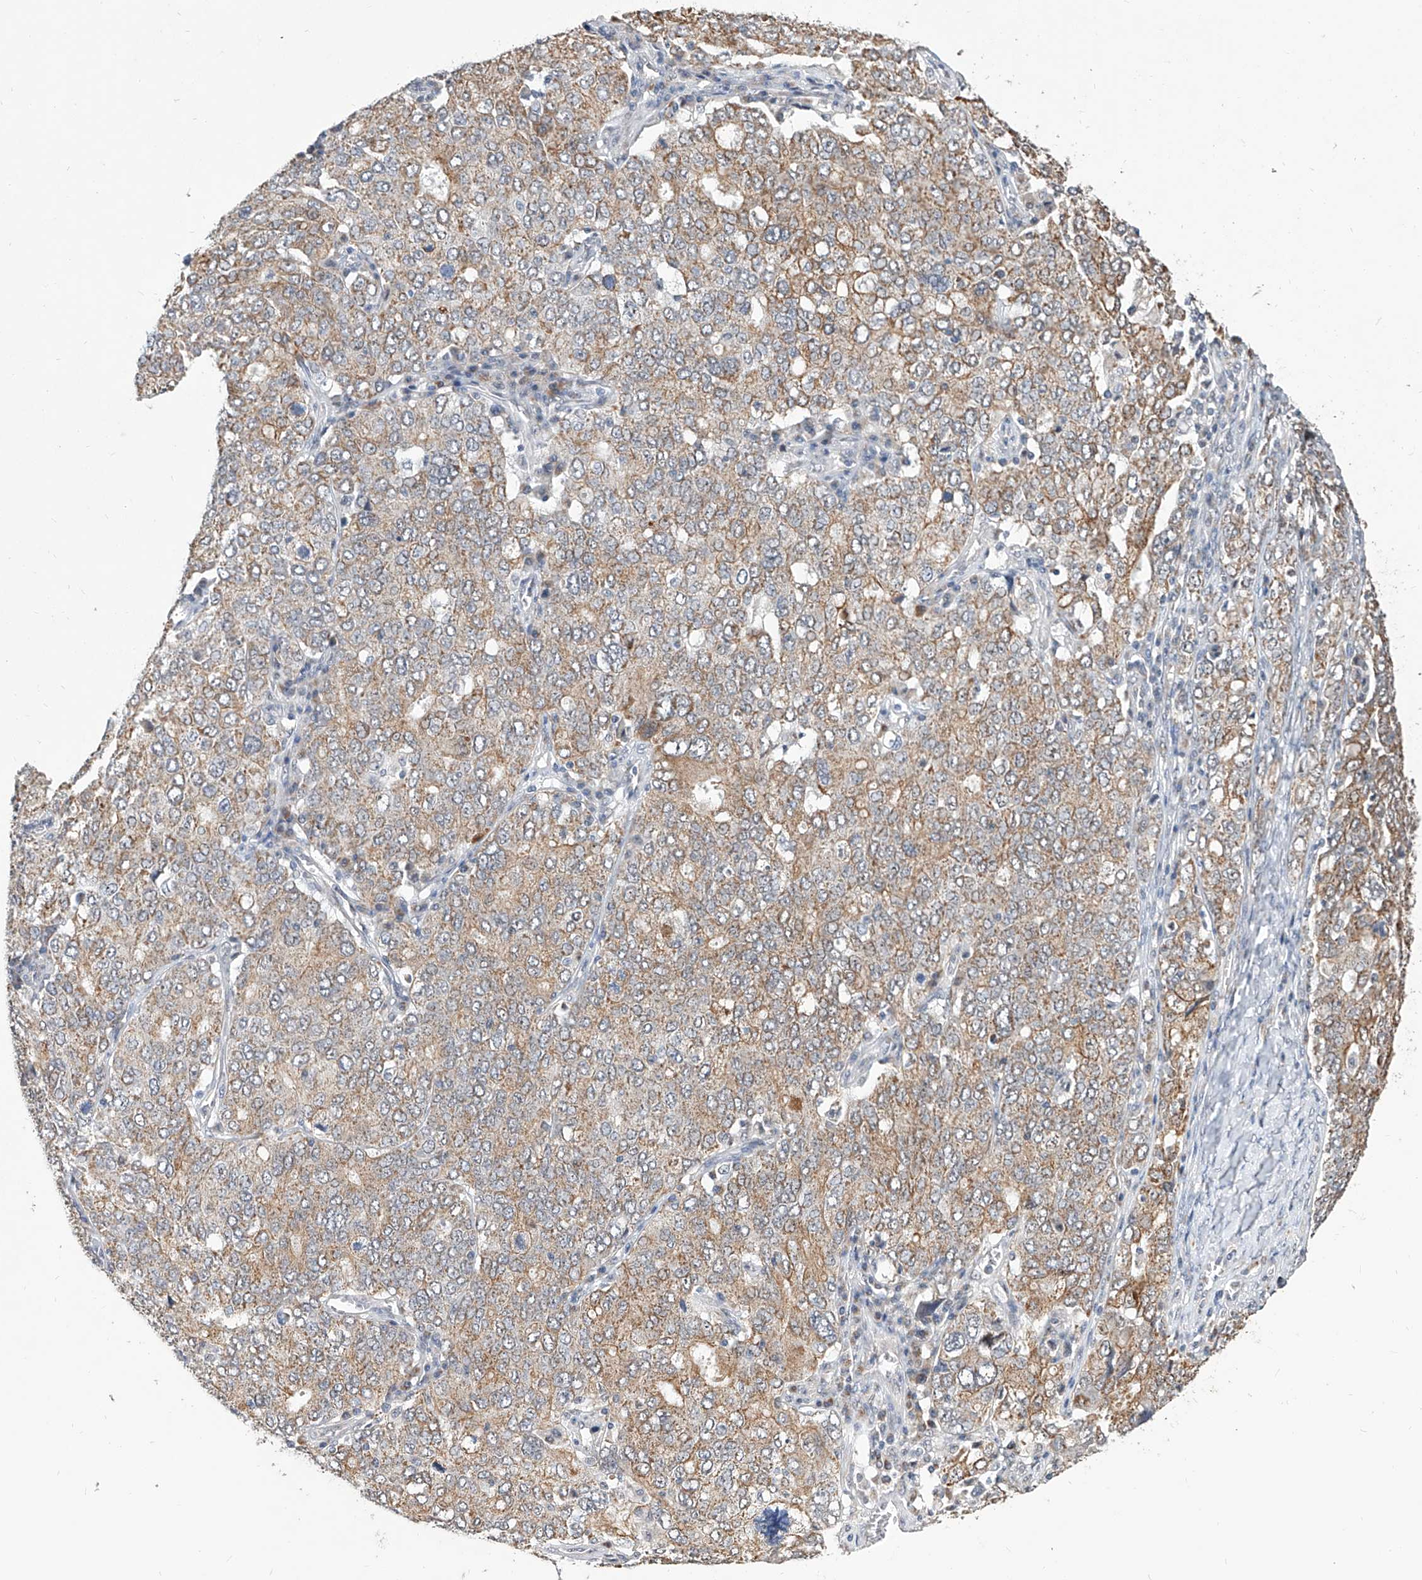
{"staining": {"intensity": "weak", "quantity": ">75%", "location": "cytoplasmic/membranous"}, "tissue": "ovarian cancer", "cell_type": "Tumor cells", "image_type": "cancer", "snomed": [{"axis": "morphology", "description": "Carcinoma, endometroid"}, {"axis": "topography", "description": "Ovary"}], "caption": "Tumor cells show low levels of weak cytoplasmic/membranous positivity in approximately >75% of cells in human ovarian cancer (endometroid carcinoma). The staining was performed using DAB (3,3'-diaminobenzidine) to visualize the protein expression in brown, while the nuclei were stained in blue with hematoxylin (Magnification: 20x).", "gene": "MFSD4B", "patient": {"sex": "female", "age": 62}}